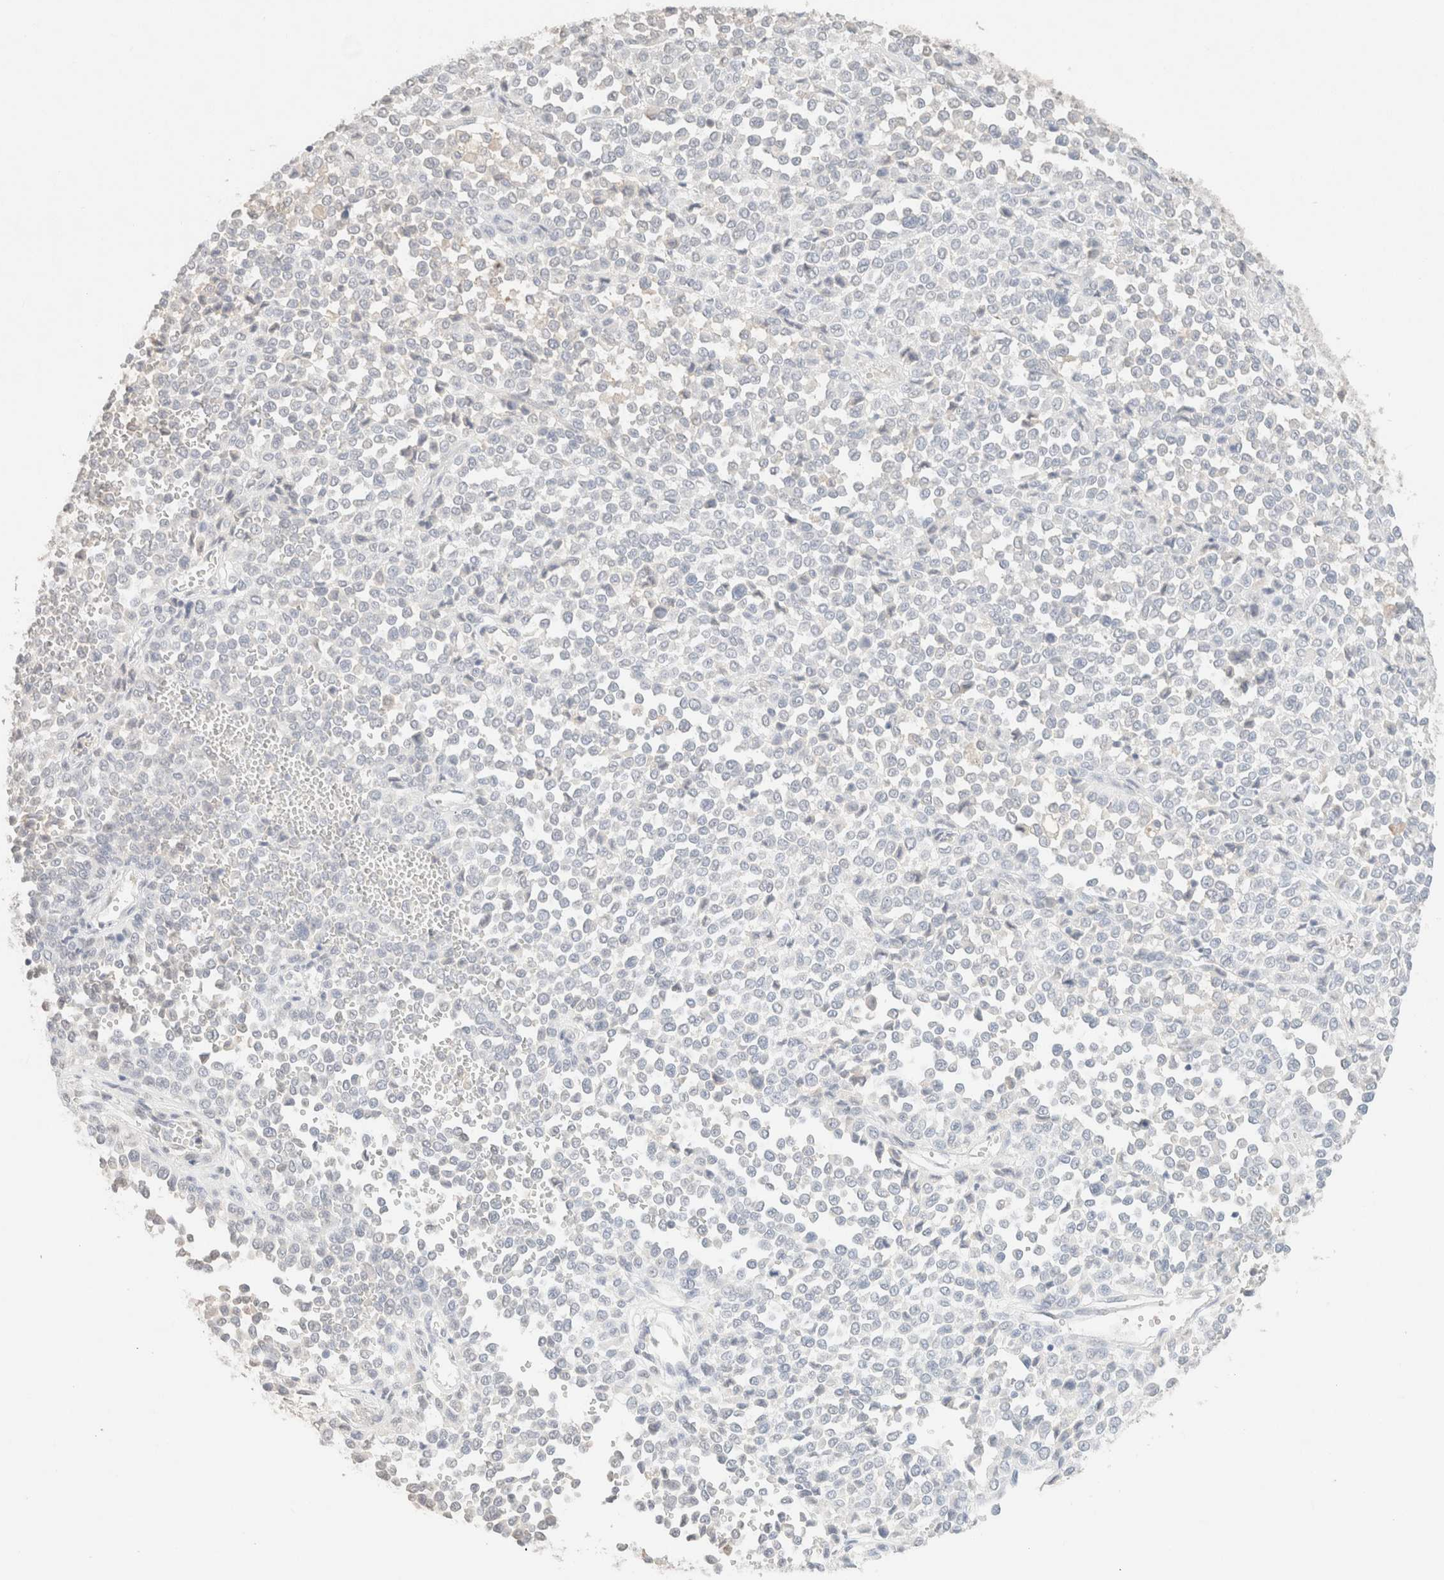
{"staining": {"intensity": "negative", "quantity": "none", "location": "none"}, "tissue": "melanoma", "cell_type": "Tumor cells", "image_type": "cancer", "snomed": [{"axis": "morphology", "description": "Malignant melanoma, Metastatic site"}, {"axis": "topography", "description": "Pancreas"}], "caption": "Human melanoma stained for a protein using IHC demonstrates no positivity in tumor cells.", "gene": "CPA1", "patient": {"sex": "female", "age": 30}}